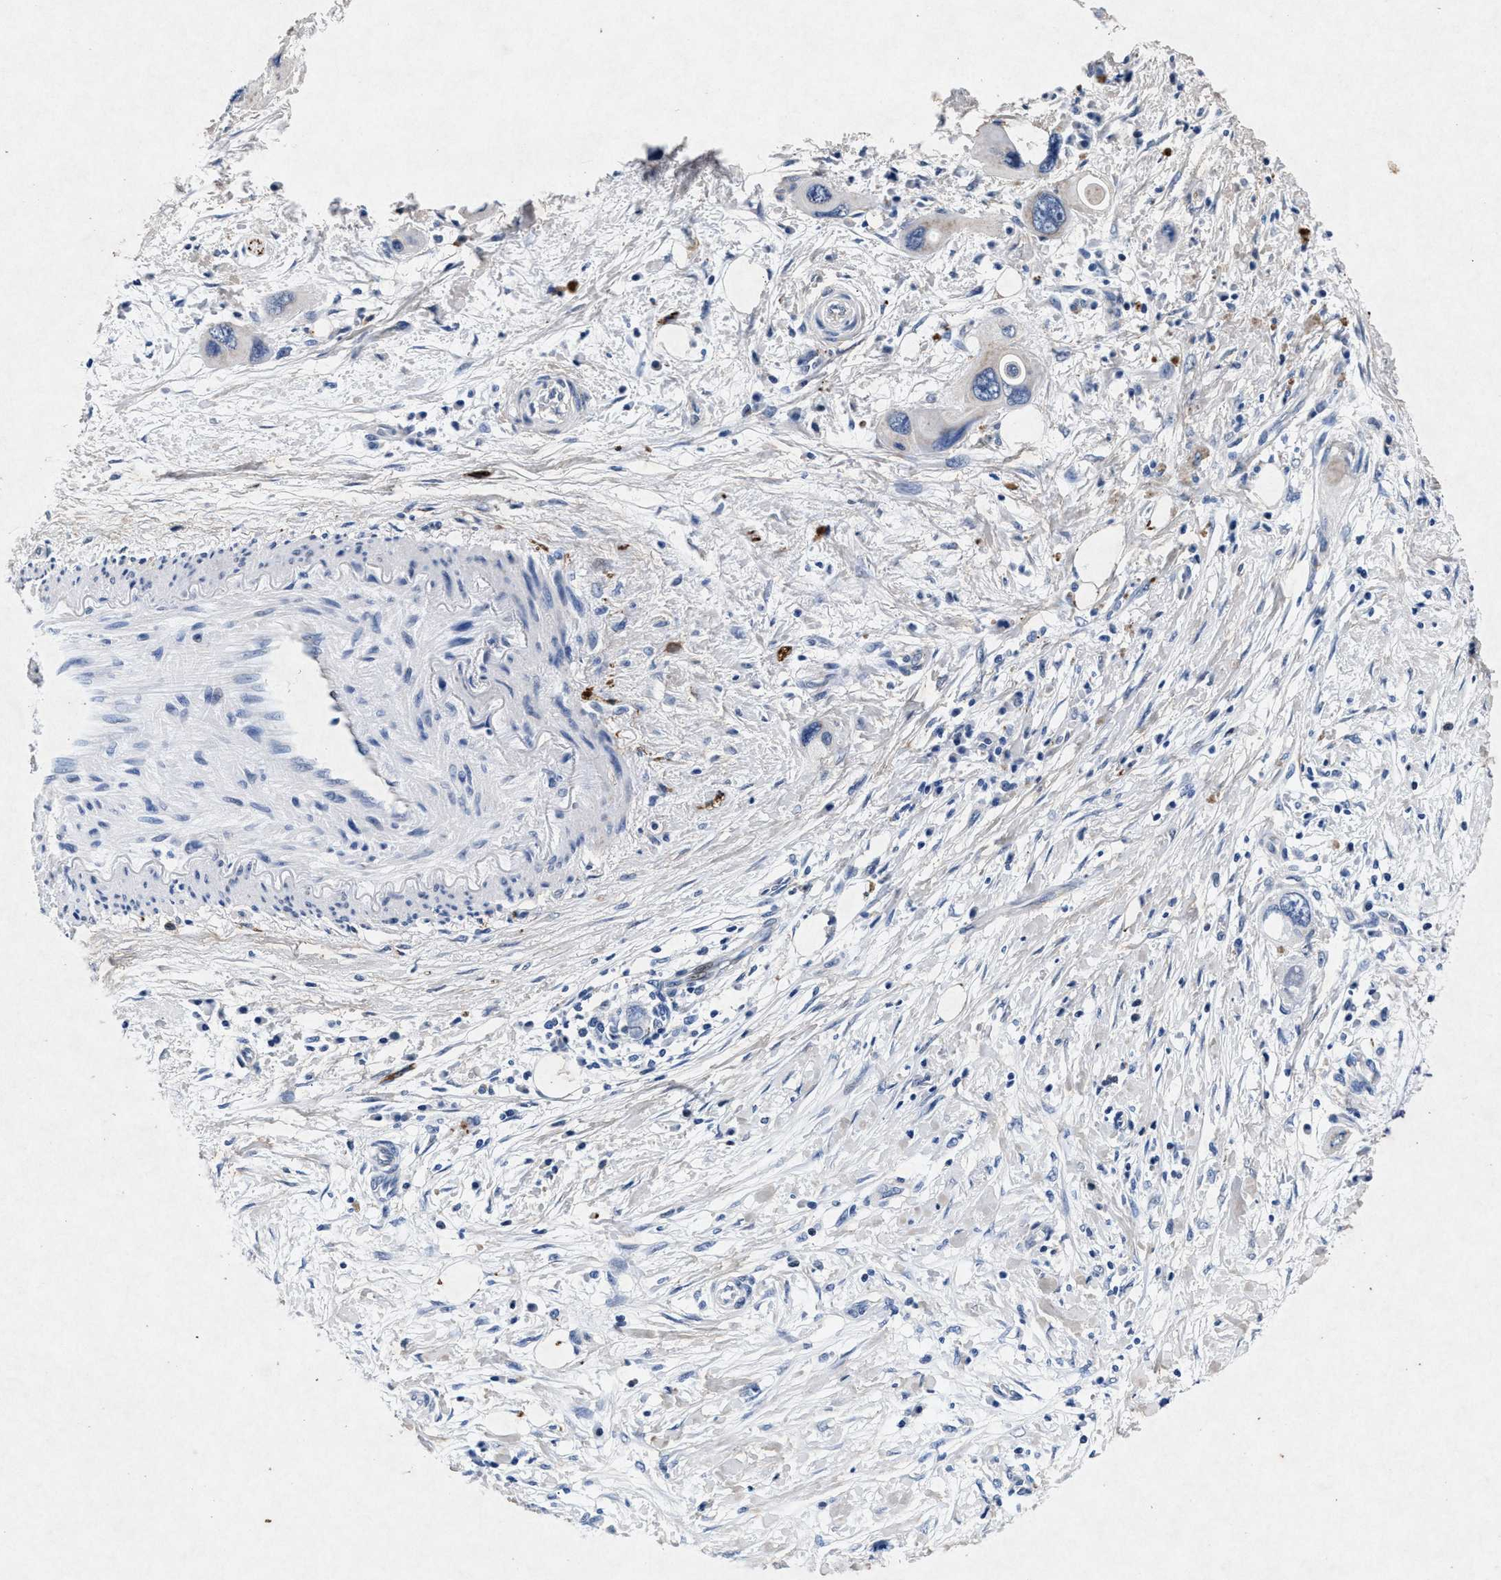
{"staining": {"intensity": "negative", "quantity": "none", "location": "none"}, "tissue": "pancreatic cancer", "cell_type": "Tumor cells", "image_type": "cancer", "snomed": [{"axis": "morphology", "description": "Adenocarcinoma, NOS"}, {"axis": "topography", "description": "Pancreas"}], "caption": "Immunohistochemical staining of human adenocarcinoma (pancreatic) demonstrates no significant expression in tumor cells. (DAB (3,3'-diaminobenzidine) IHC, high magnification).", "gene": "MAP6", "patient": {"sex": "male", "age": 73}}